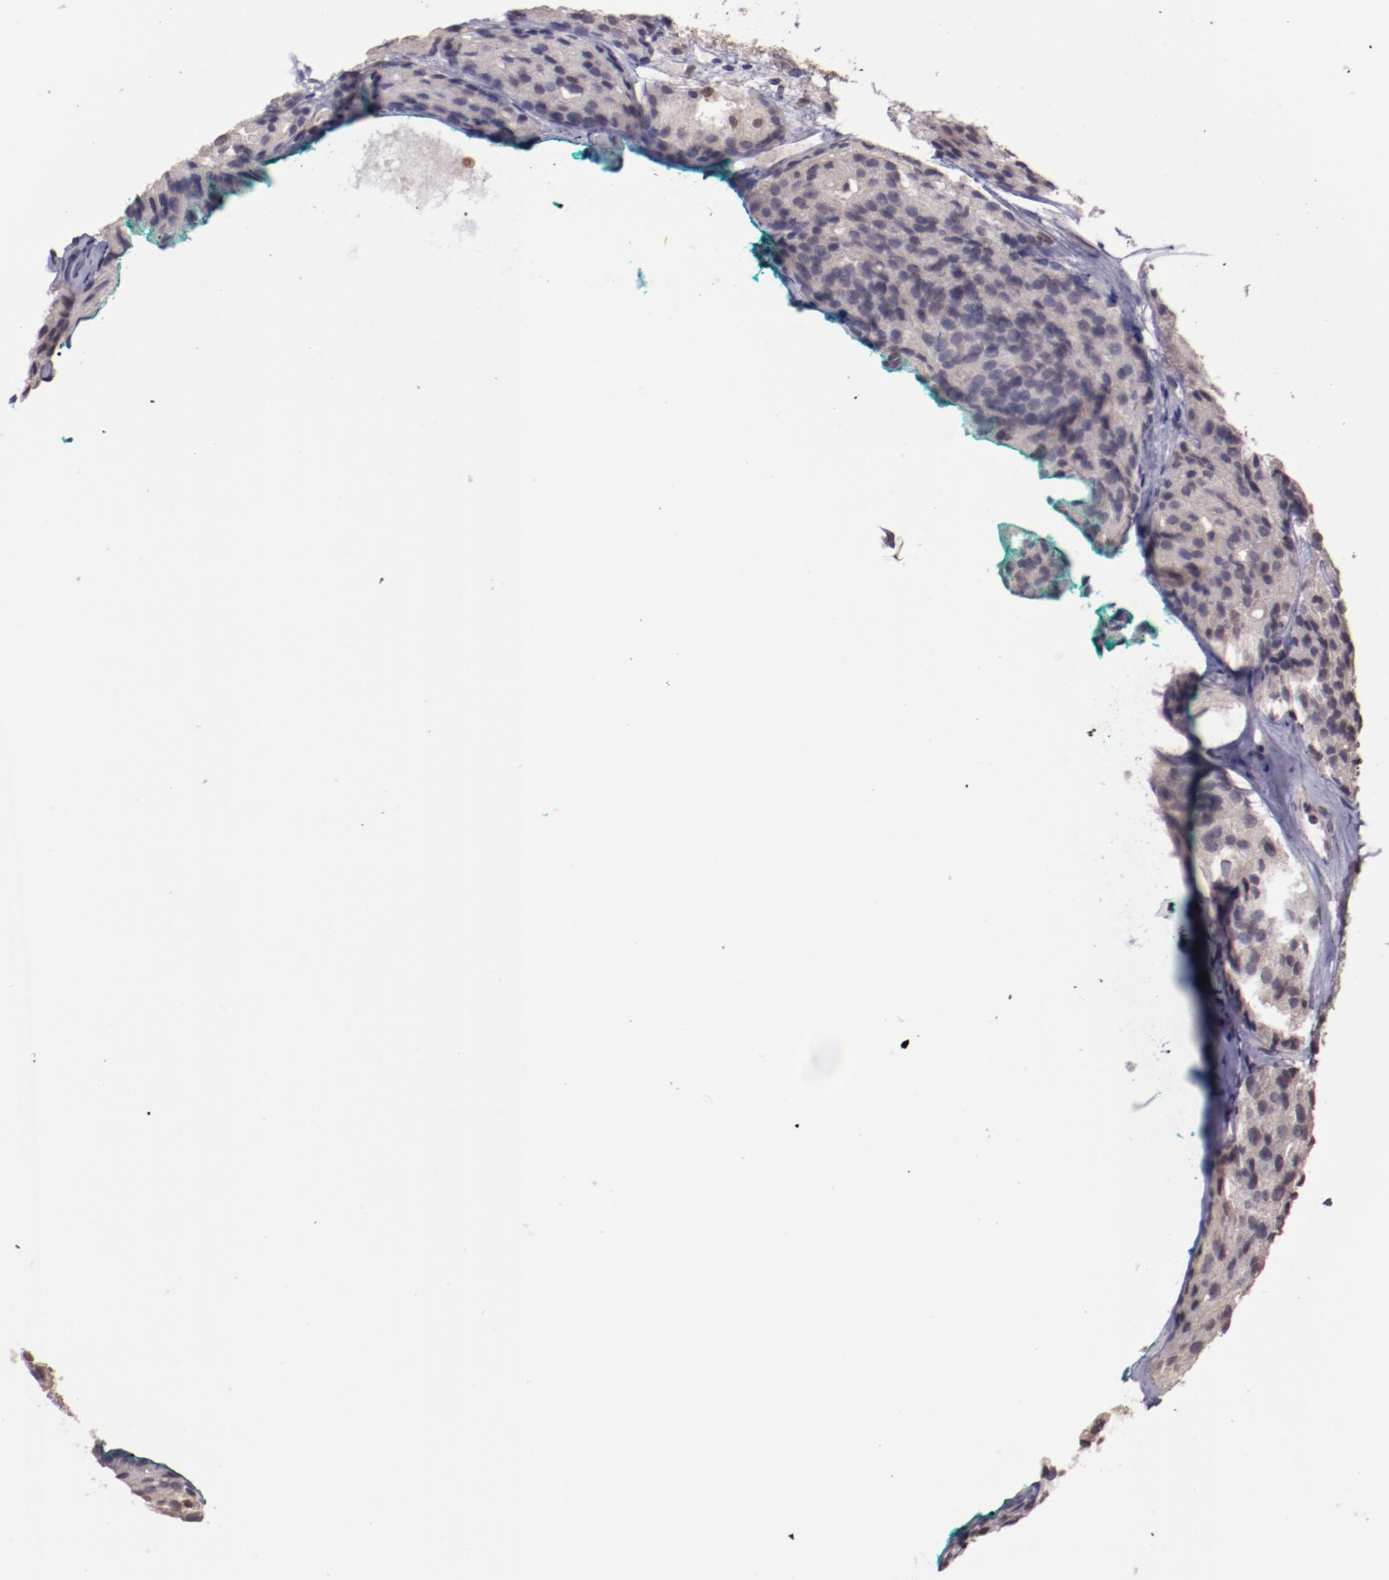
{"staining": {"intensity": "weak", "quantity": ">75%", "location": "cytoplasmic/membranous"}, "tissue": "prostate cancer", "cell_type": "Tumor cells", "image_type": "cancer", "snomed": [{"axis": "morphology", "description": "Adenocarcinoma, High grade"}, {"axis": "topography", "description": "Prostate"}], "caption": "This photomicrograph shows immunohistochemistry staining of prostate cancer, with low weak cytoplasmic/membranous positivity in about >75% of tumor cells.", "gene": "NUP62CL", "patient": {"sex": "male", "age": 64}}